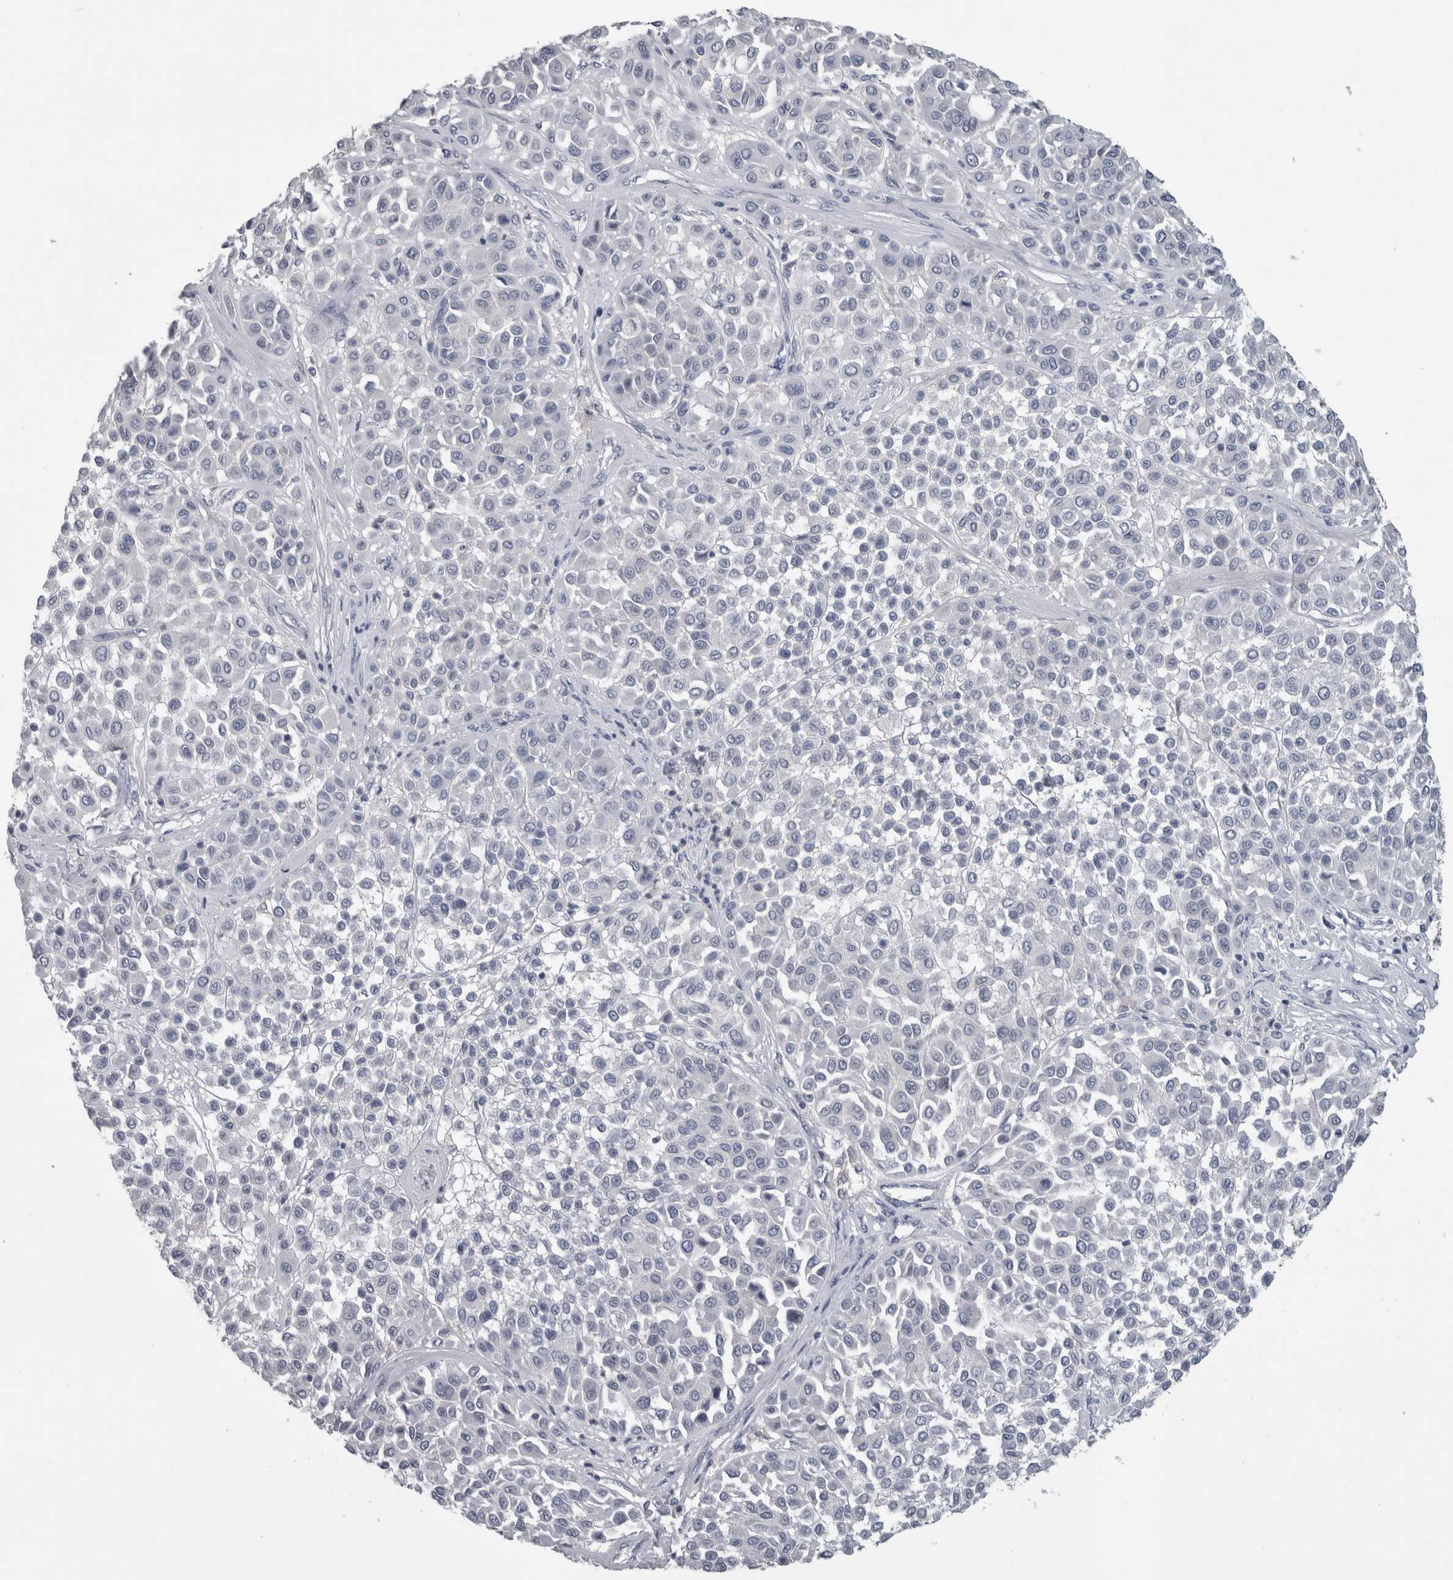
{"staining": {"intensity": "negative", "quantity": "none", "location": "none"}, "tissue": "melanoma", "cell_type": "Tumor cells", "image_type": "cancer", "snomed": [{"axis": "morphology", "description": "Malignant melanoma, Metastatic site"}, {"axis": "topography", "description": "Soft tissue"}], "caption": "Human melanoma stained for a protein using IHC demonstrates no positivity in tumor cells.", "gene": "NAPRT", "patient": {"sex": "male", "age": 41}}